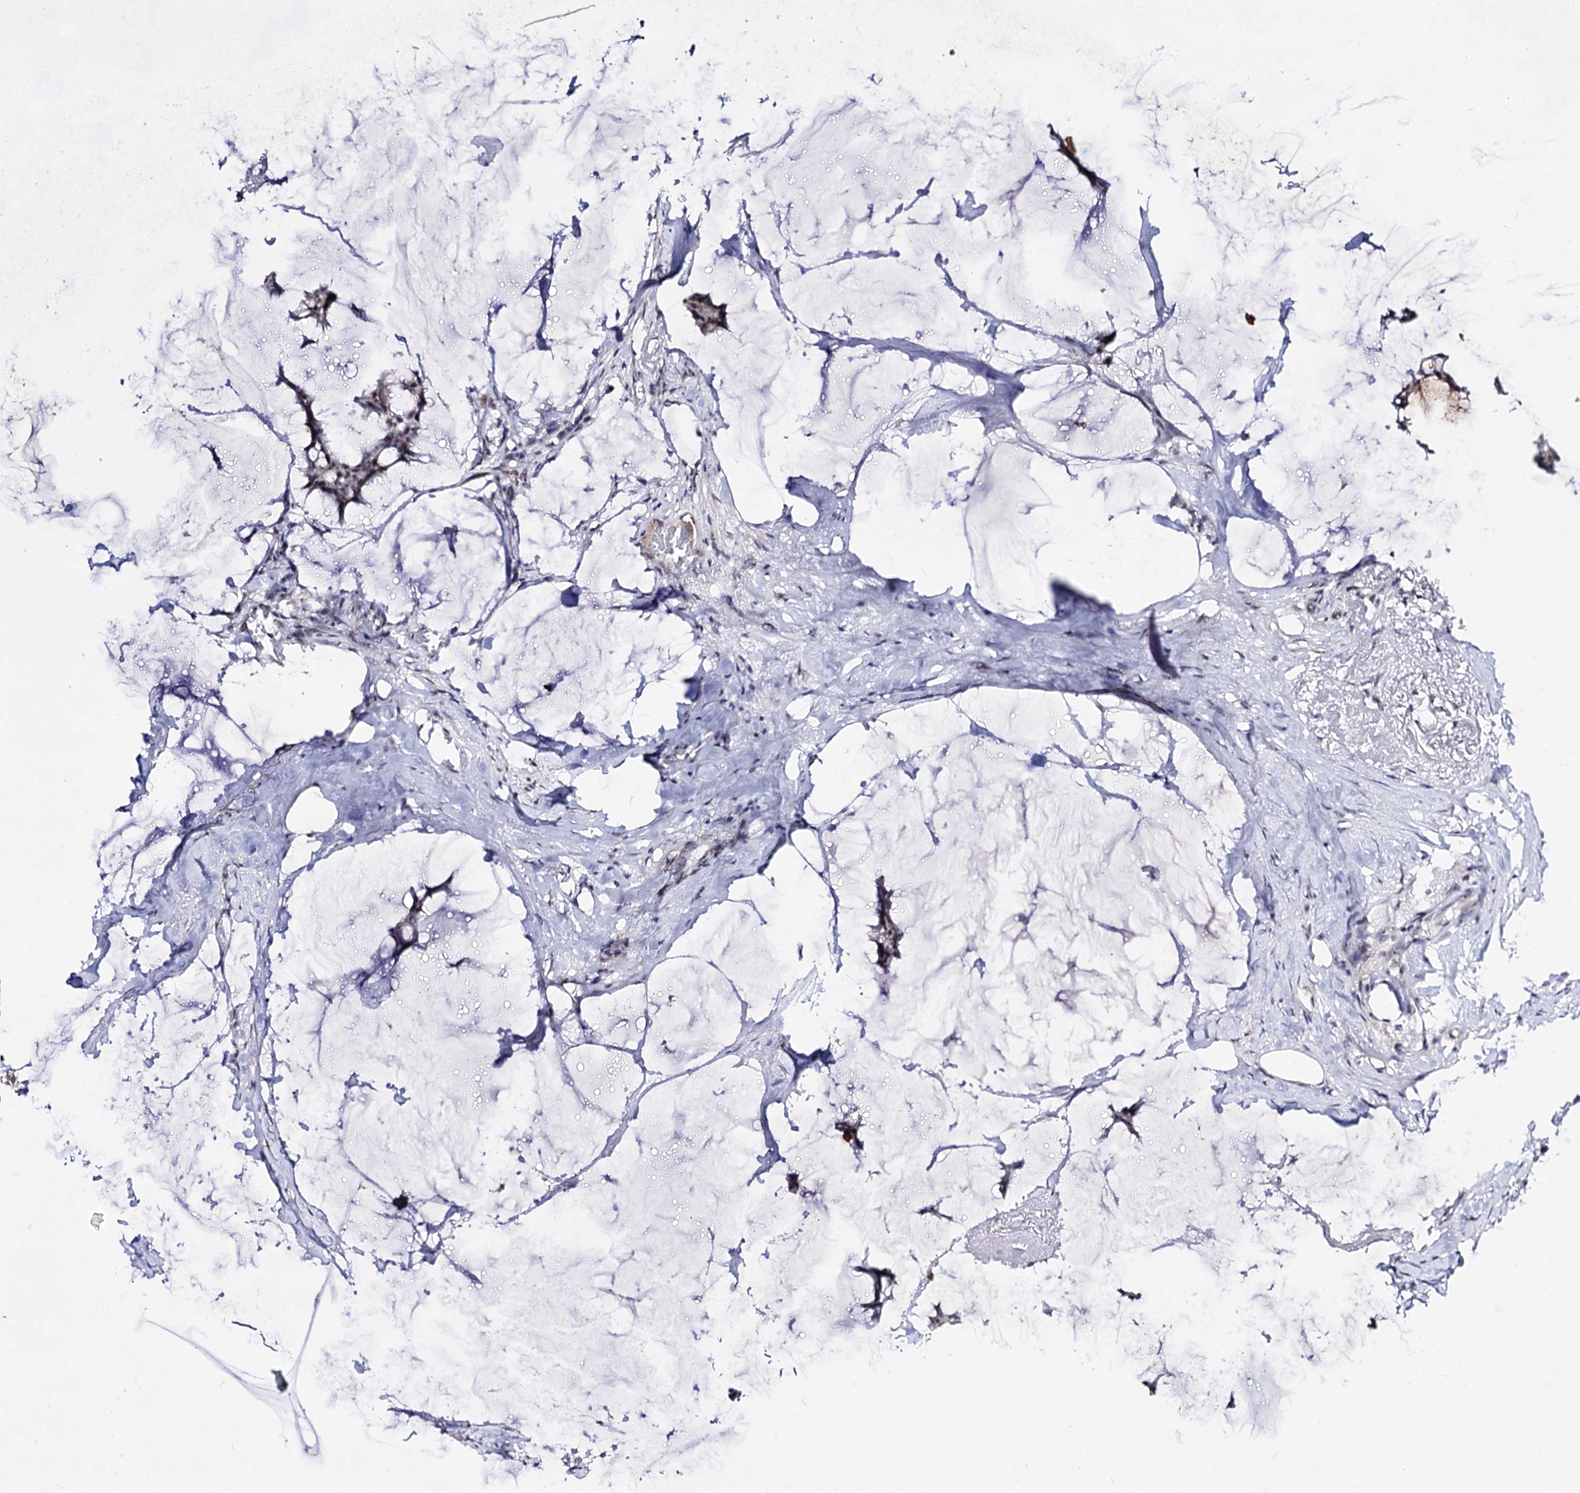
{"staining": {"intensity": "moderate", "quantity": ">75%", "location": "nuclear"}, "tissue": "breast cancer", "cell_type": "Tumor cells", "image_type": "cancer", "snomed": [{"axis": "morphology", "description": "Duct carcinoma"}, {"axis": "topography", "description": "Breast"}], "caption": "Immunohistochemical staining of breast cancer (intraductal carcinoma) exhibits moderate nuclear protein positivity in approximately >75% of tumor cells. (brown staining indicates protein expression, while blue staining denotes nuclei).", "gene": "EXOSC10", "patient": {"sex": "female", "age": 93}}